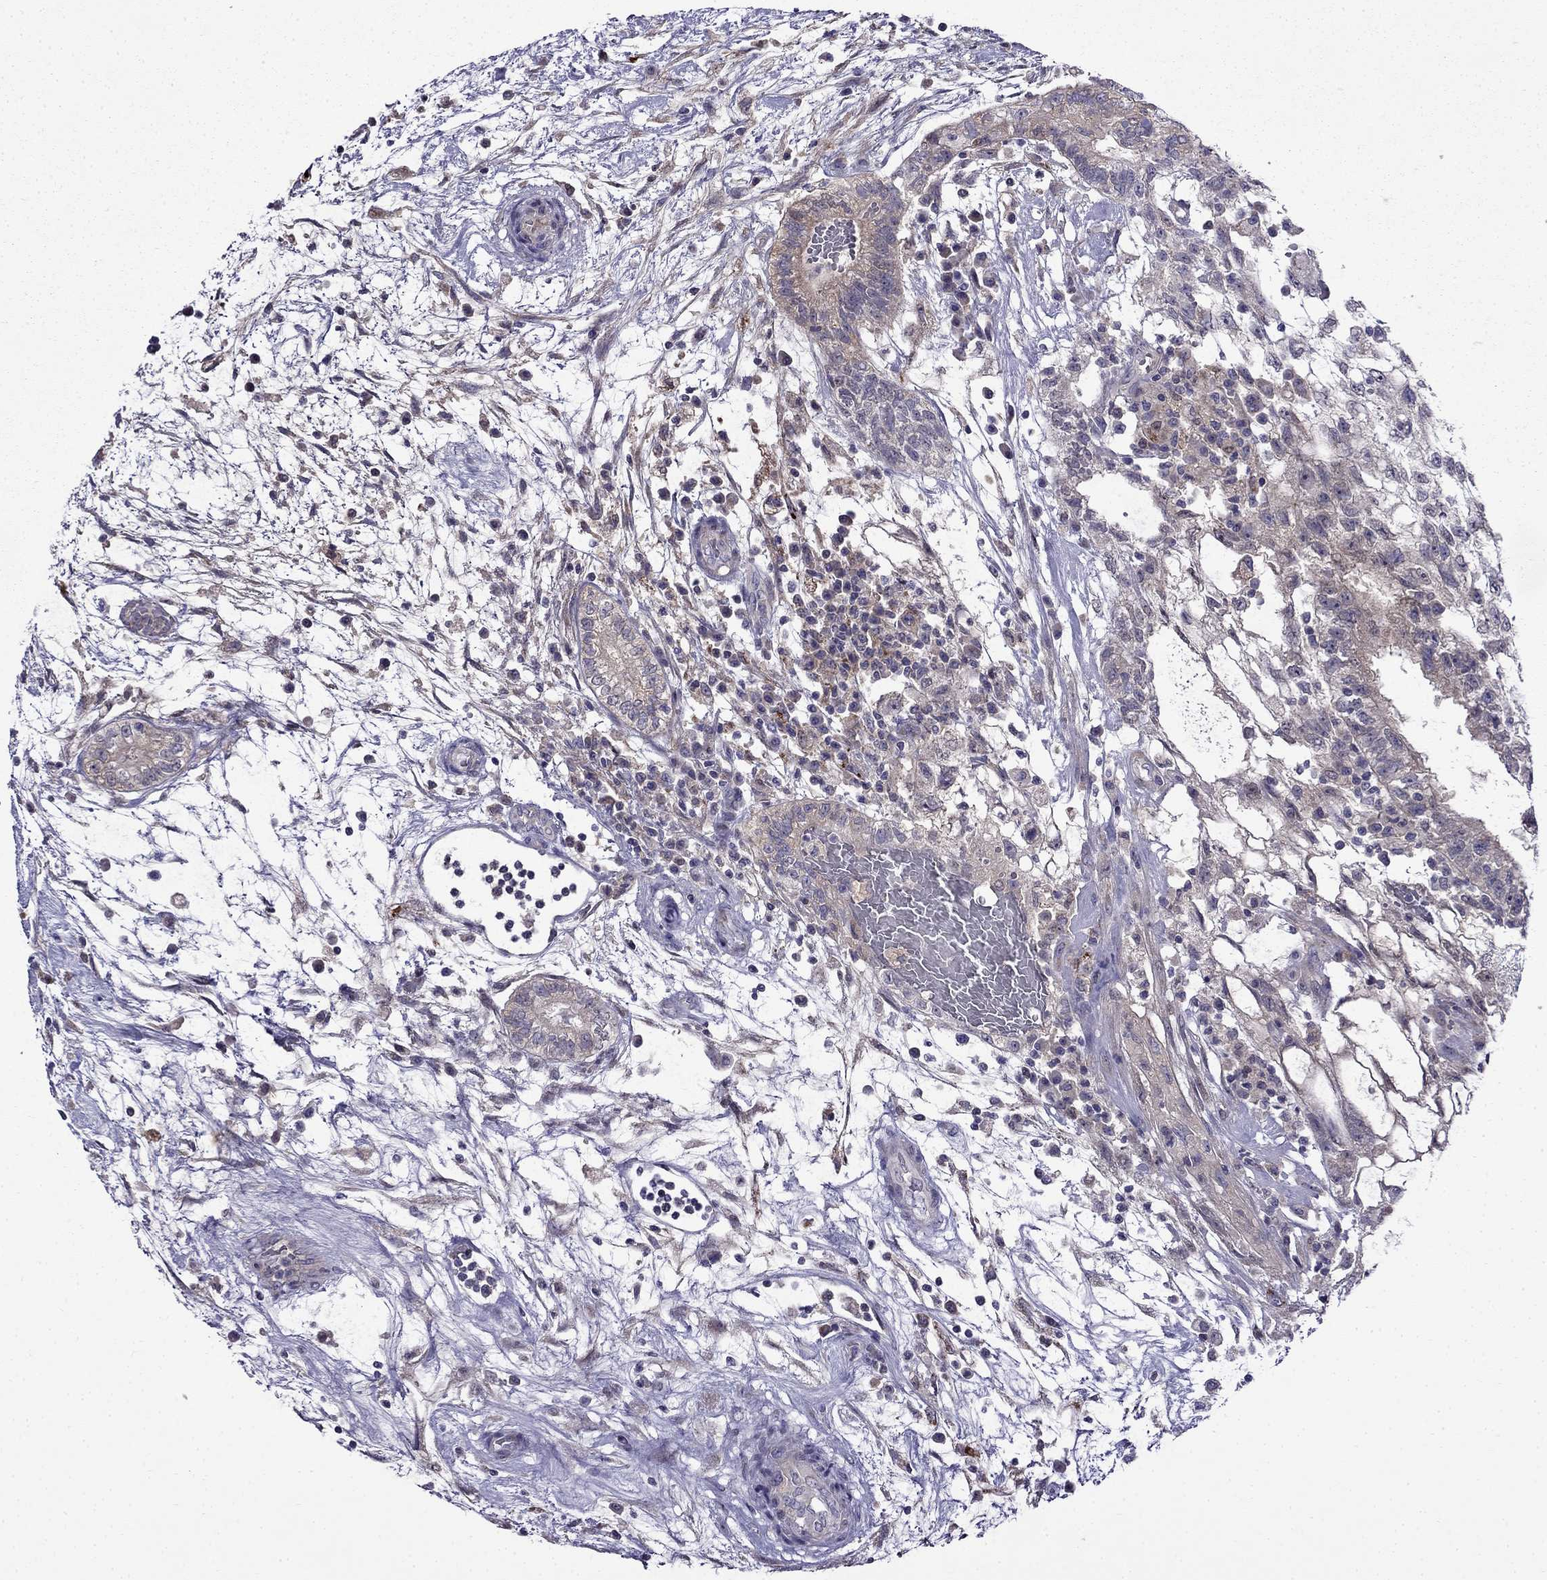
{"staining": {"intensity": "weak", "quantity": "<25%", "location": "cytoplasmic/membranous"}, "tissue": "testis cancer", "cell_type": "Tumor cells", "image_type": "cancer", "snomed": [{"axis": "morphology", "description": "Normal tissue, NOS"}, {"axis": "morphology", "description": "Carcinoma, Embryonal, NOS"}, {"axis": "topography", "description": "Testis"}, {"axis": "topography", "description": "Epididymis"}], "caption": "Histopathology image shows no protein positivity in tumor cells of testis cancer (embryonal carcinoma) tissue.", "gene": "PI16", "patient": {"sex": "male", "age": 32}}